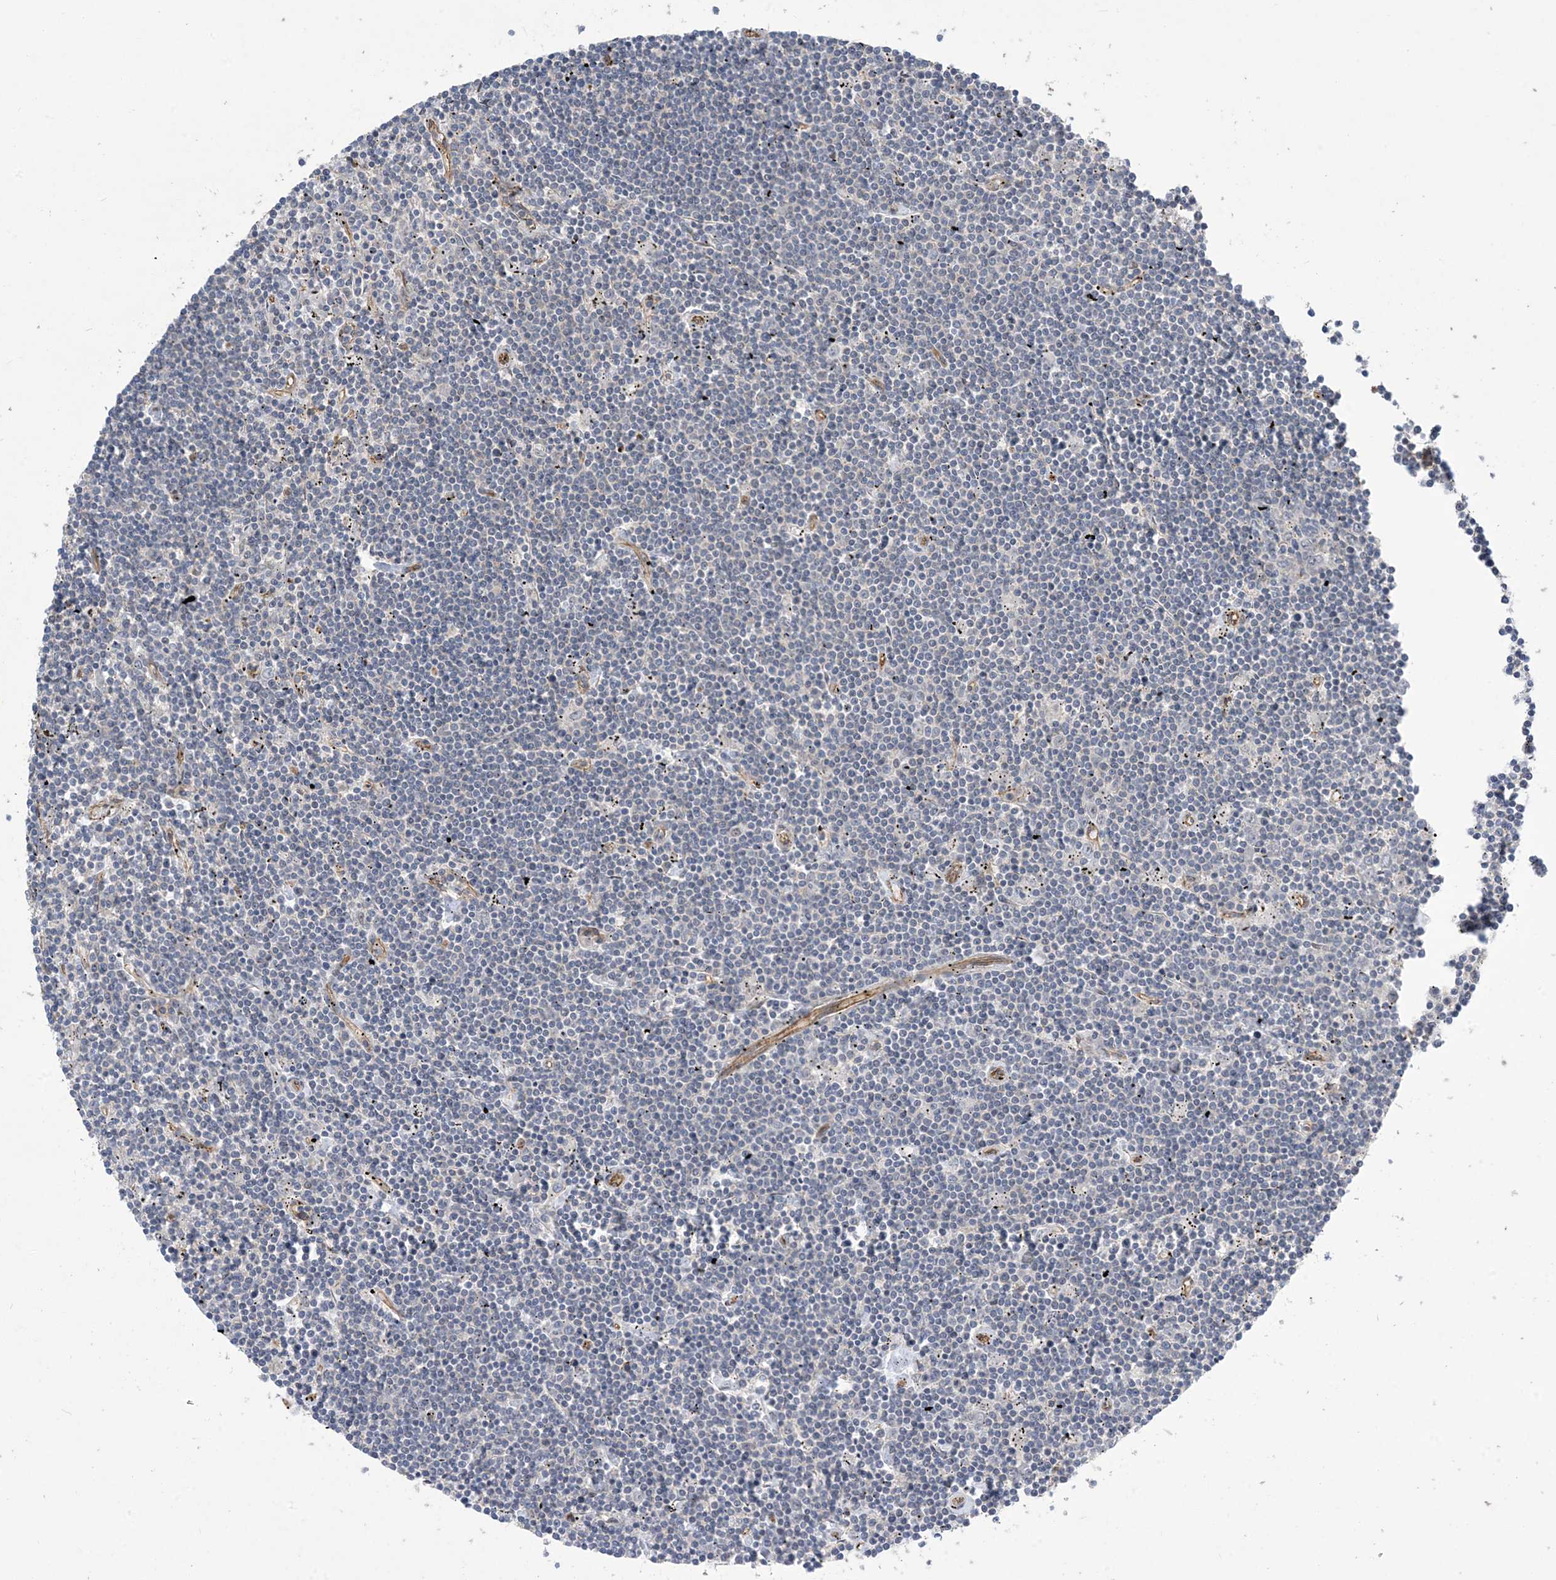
{"staining": {"intensity": "negative", "quantity": "none", "location": "none"}, "tissue": "lymphoma", "cell_type": "Tumor cells", "image_type": "cancer", "snomed": [{"axis": "morphology", "description": "Malignant lymphoma, non-Hodgkin's type, Low grade"}, {"axis": "topography", "description": "Spleen"}], "caption": "Human malignant lymphoma, non-Hodgkin's type (low-grade) stained for a protein using immunohistochemistry reveals no positivity in tumor cells.", "gene": "AOC1", "patient": {"sex": "male", "age": 76}}